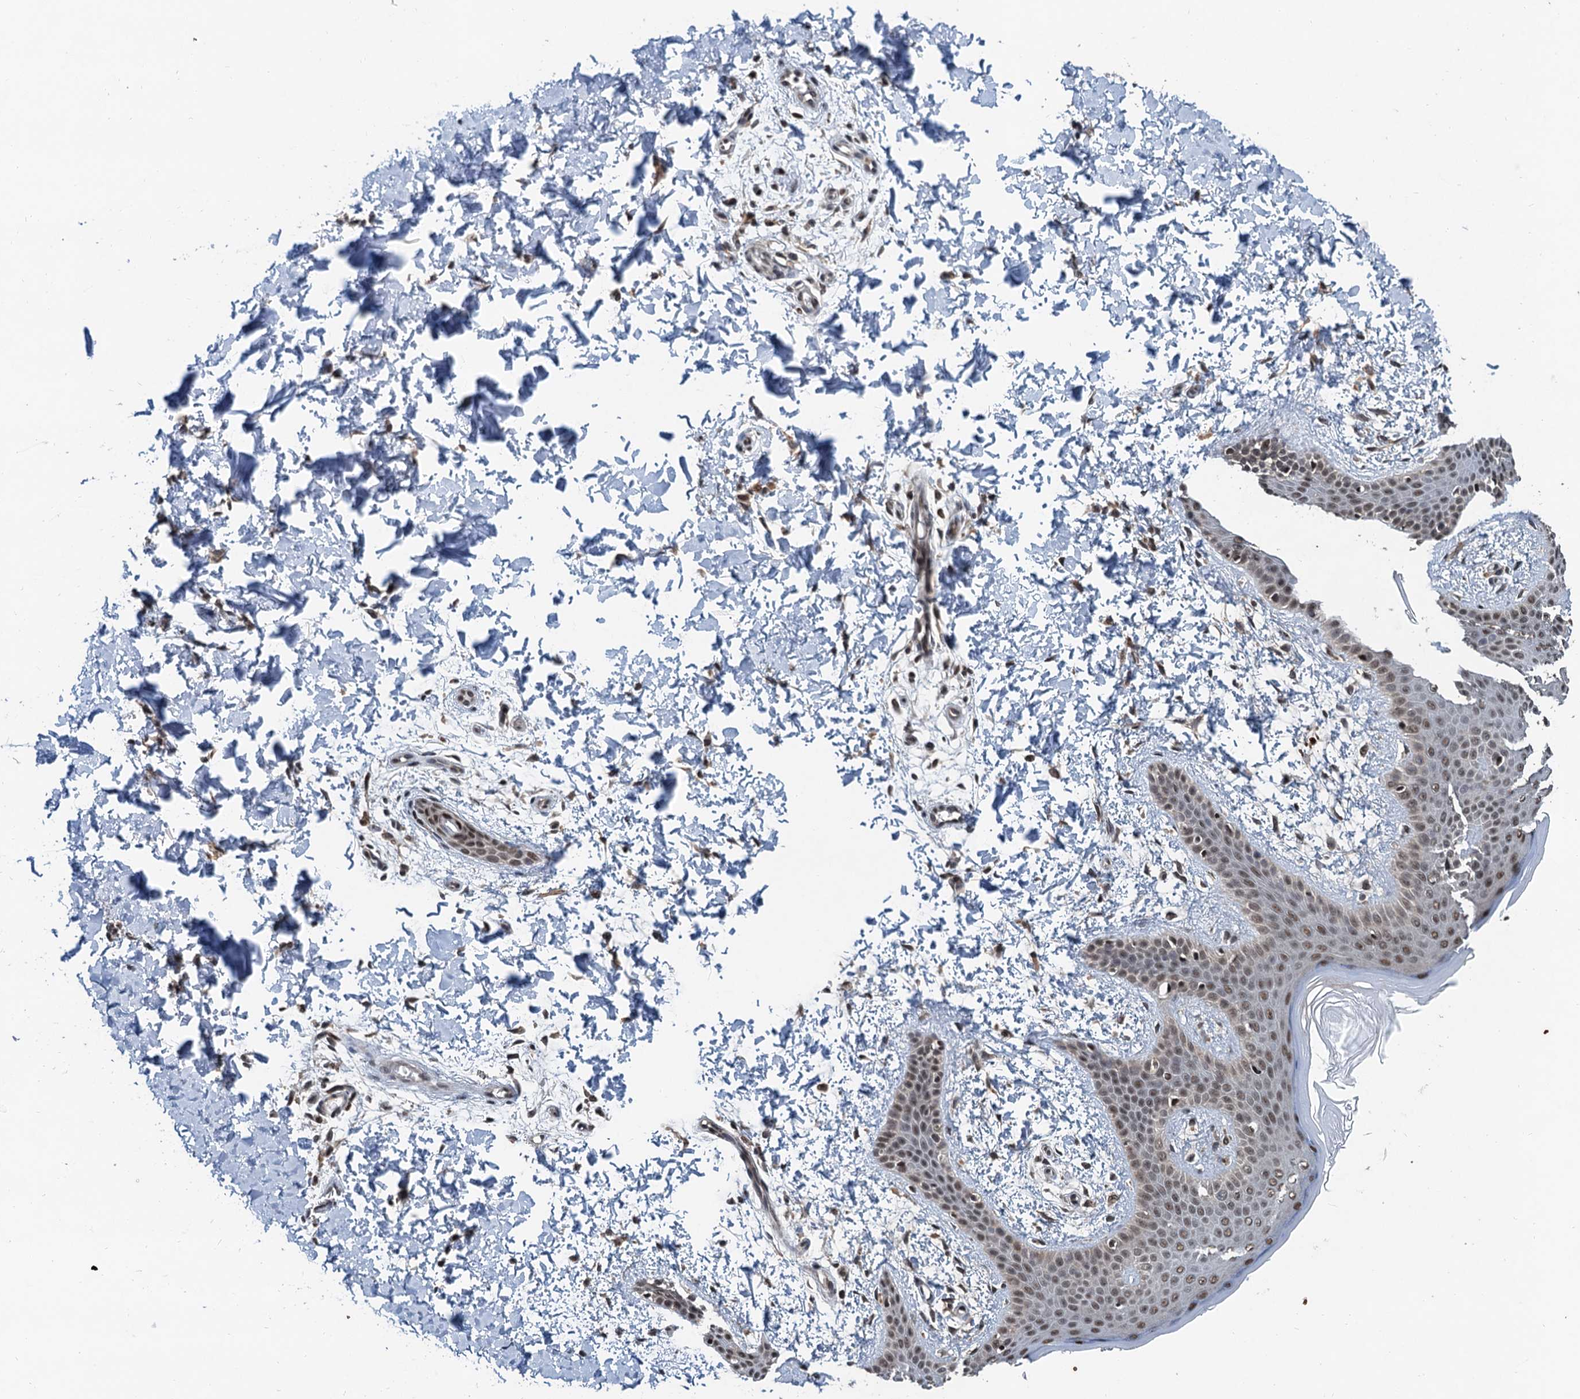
{"staining": {"intensity": "moderate", "quantity": ">75%", "location": "nuclear"}, "tissue": "skin", "cell_type": "Fibroblasts", "image_type": "normal", "snomed": [{"axis": "morphology", "description": "Normal tissue, NOS"}, {"axis": "topography", "description": "Skin"}], "caption": "High-magnification brightfield microscopy of unremarkable skin stained with DAB (brown) and counterstained with hematoxylin (blue). fibroblasts exhibit moderate nuclear positivity is present in about>75% of cells. (brown staining indicates protein expression, while blue staining denotes nuclei).", "gene": "FAM217B", "patient": {"sex": "male", "age": 36}}